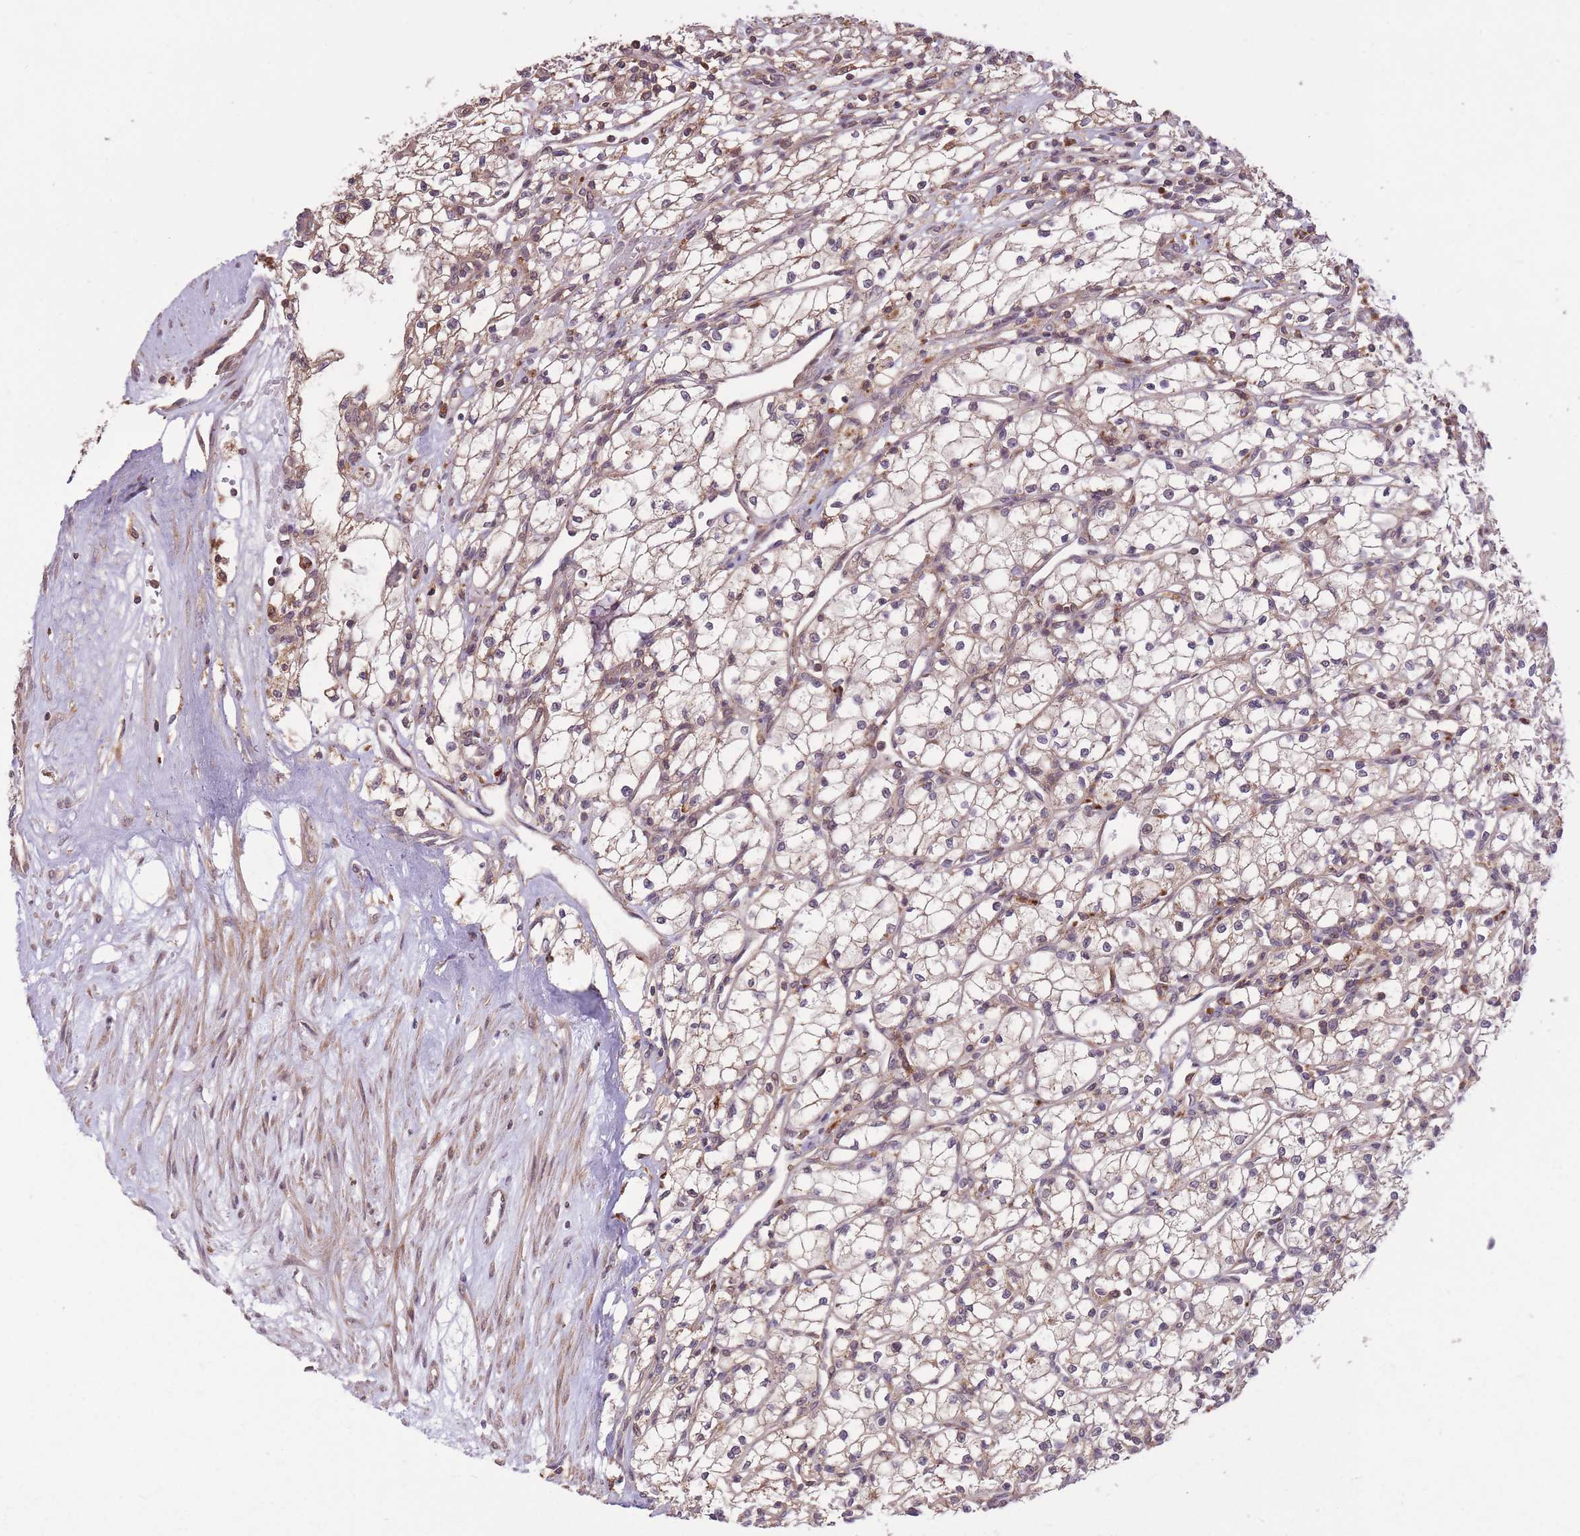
{"staining": {"intensity": "weak", "quantity": "<25%", "location": "cytoplasmic/membranous"}, "tissue": "renal cancer", "cell_type": "Tumor cells", "image_type": "cancer", "snomed": [{"axis": "morphology", "description": "Adenocarcinoma, NOS"}, {"axis": "topography", "description": "Kidney"}], "caption": "A micrograph of human adenocarcinoma (renal) is negative for staining in tumor cells.", "gene": "POLR3F", "patient": {"sex": "male", "age": 59}}